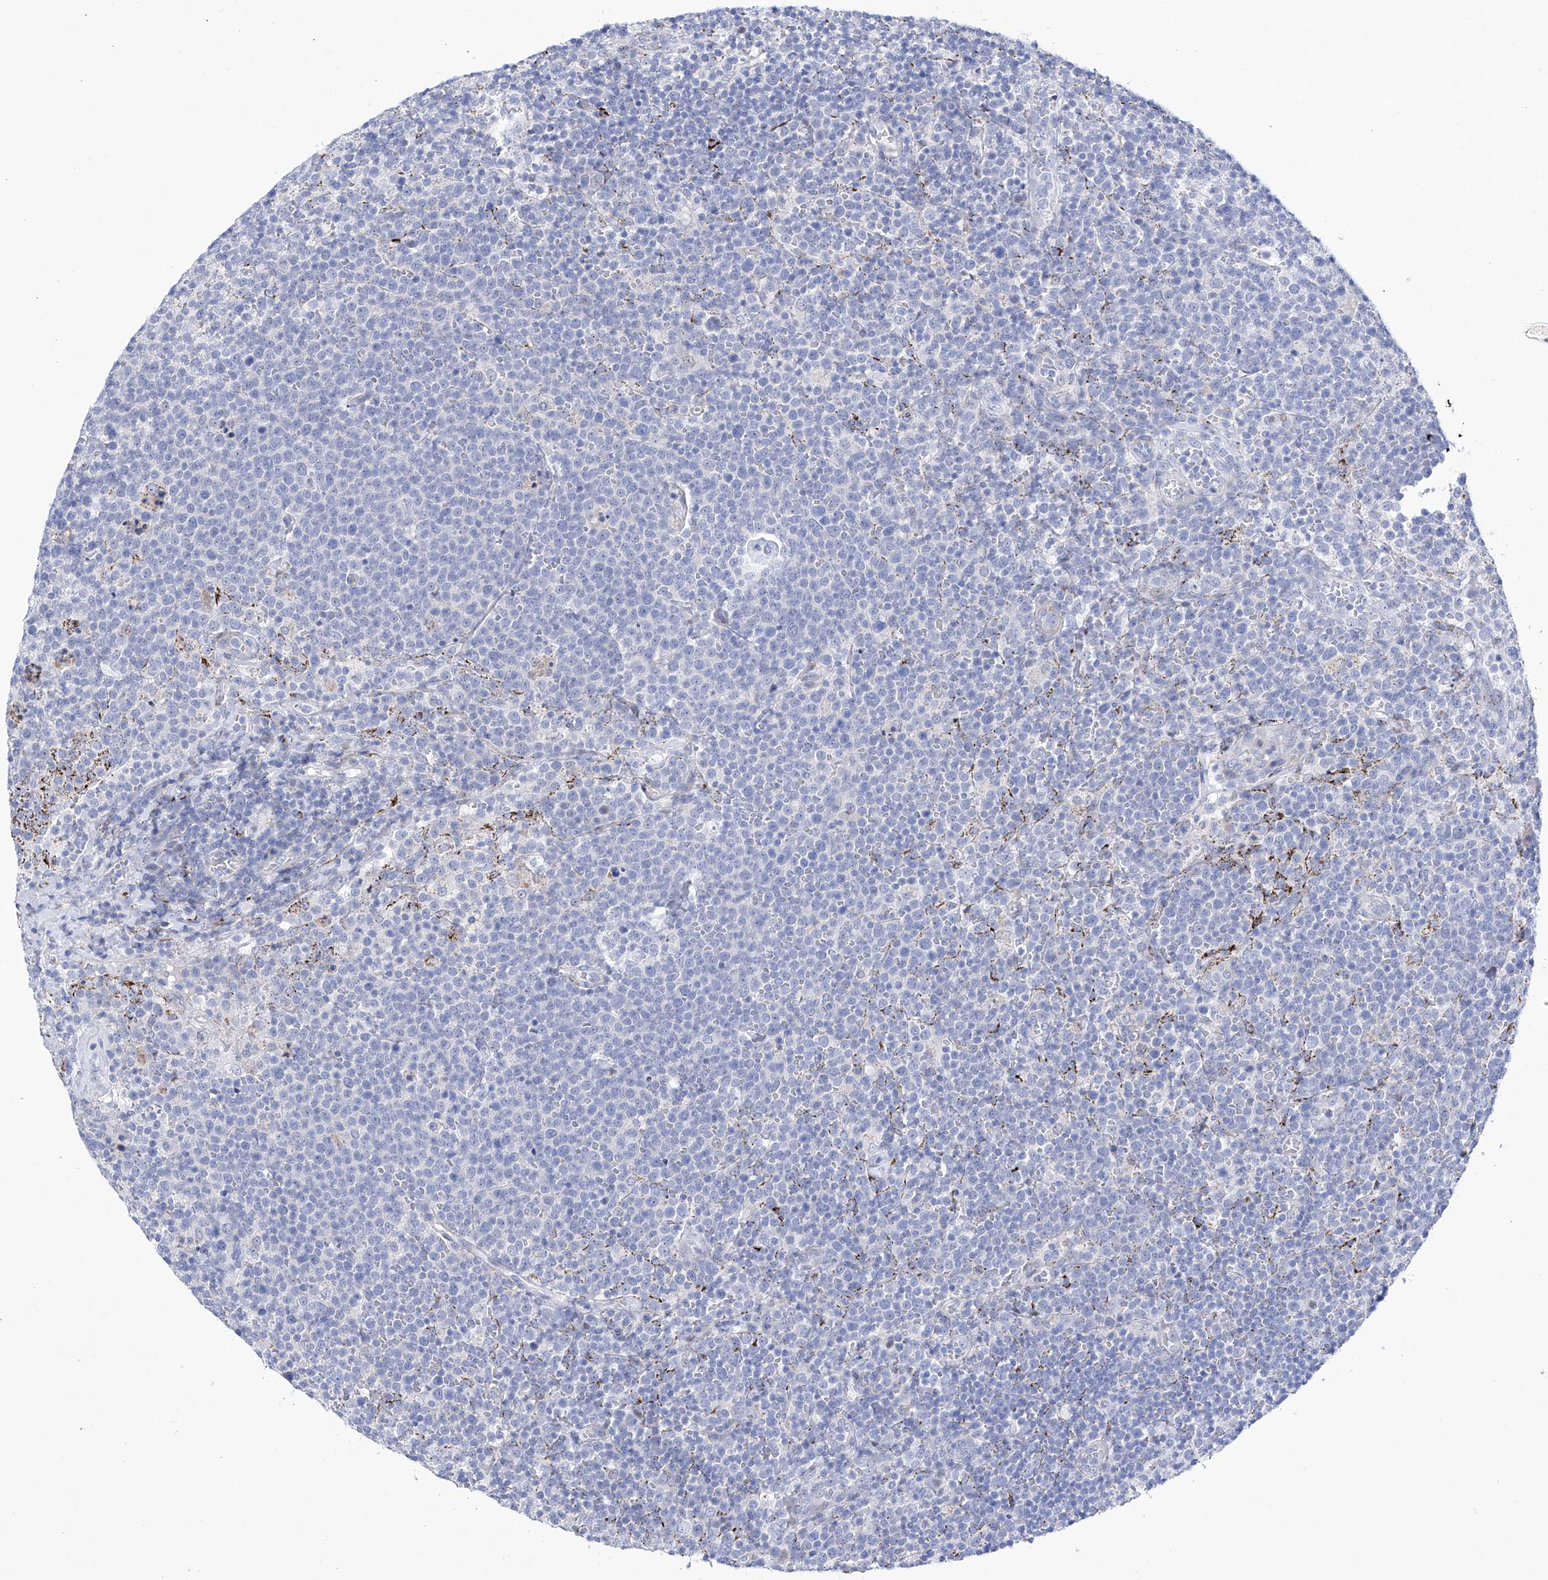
{"staining": {"intensity": "negative", "quantity": "none", "location": "none"}, "tissue": "lymphoma", "cell_type": "Tumor cells", "image_type": "cancer", "snomed": [{"axis": "morphology", "description": "Malignant lymphoma, non-Hodgkin's type, High grade"}, {"axis": "topography", "description": "Lymph node"}], "caption": "IHC of malignant lymphoma, non-Hodgkin's type (high-grade) reveals no staining in tumor cells. Nuclei are stained in blue.", "gene": "C1orf87", "patient": {"sex": "male", "age": 61}}